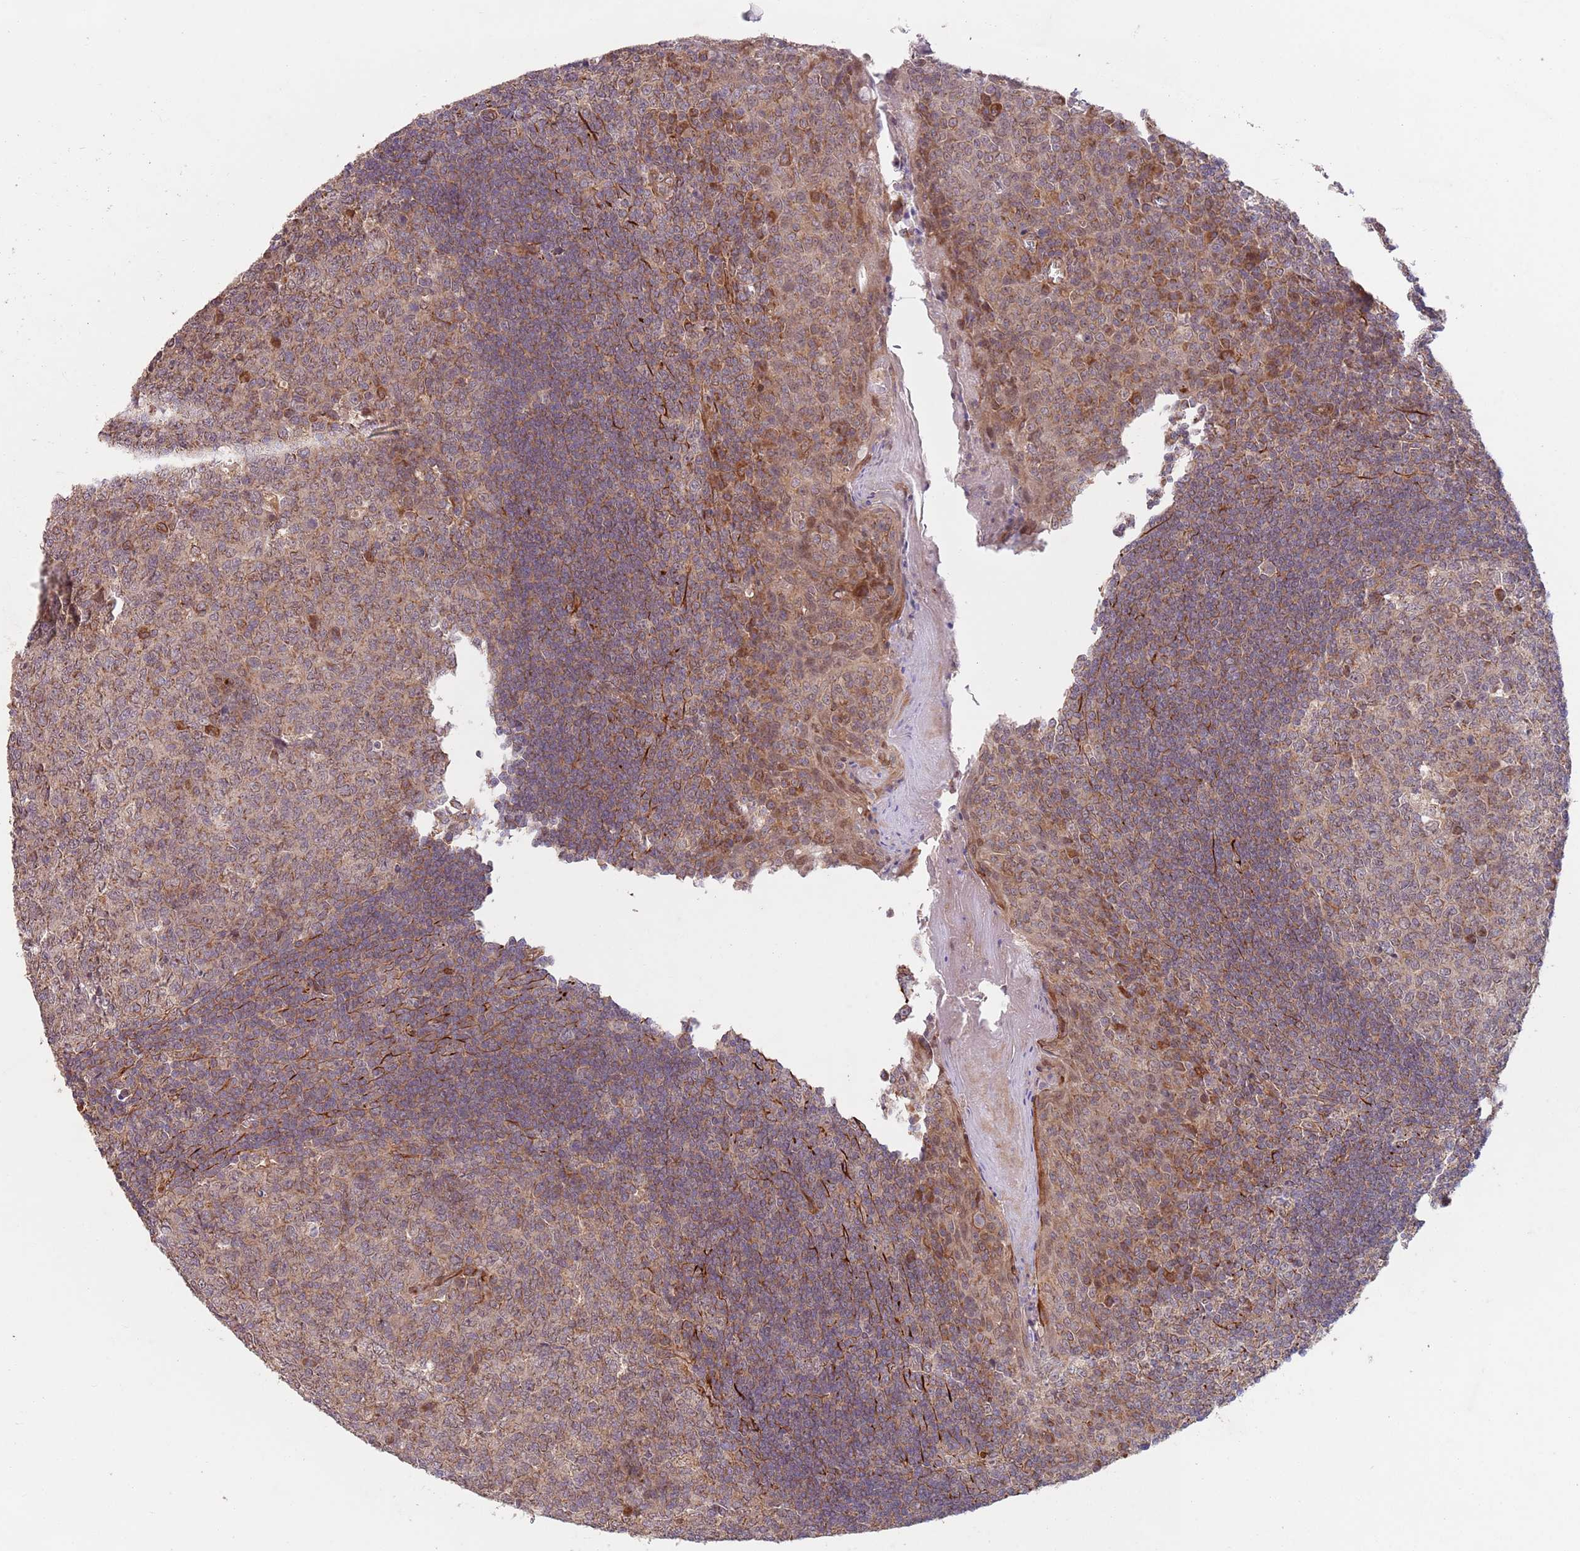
{"staining": {"intensity": "moderate", "quantity": "25%-75%", "location": "cytoplasmic/membranous"}, "tissue": "tonsil", "cell_type": "Germinal center cells", "image_type": "normal", "snomed": [{"axis": "morphology", "description": "Normal tissue, NOS"}, {"axis": "topography", "description": "Tonsil"}], "caption": "A histopathology image of human tonsil stained for a protein shows moderate cytoplasmic/membranous brown staining in germinal center cells.", "gene": "CHD9", "patient": {"sex": "male", "age": 27}}